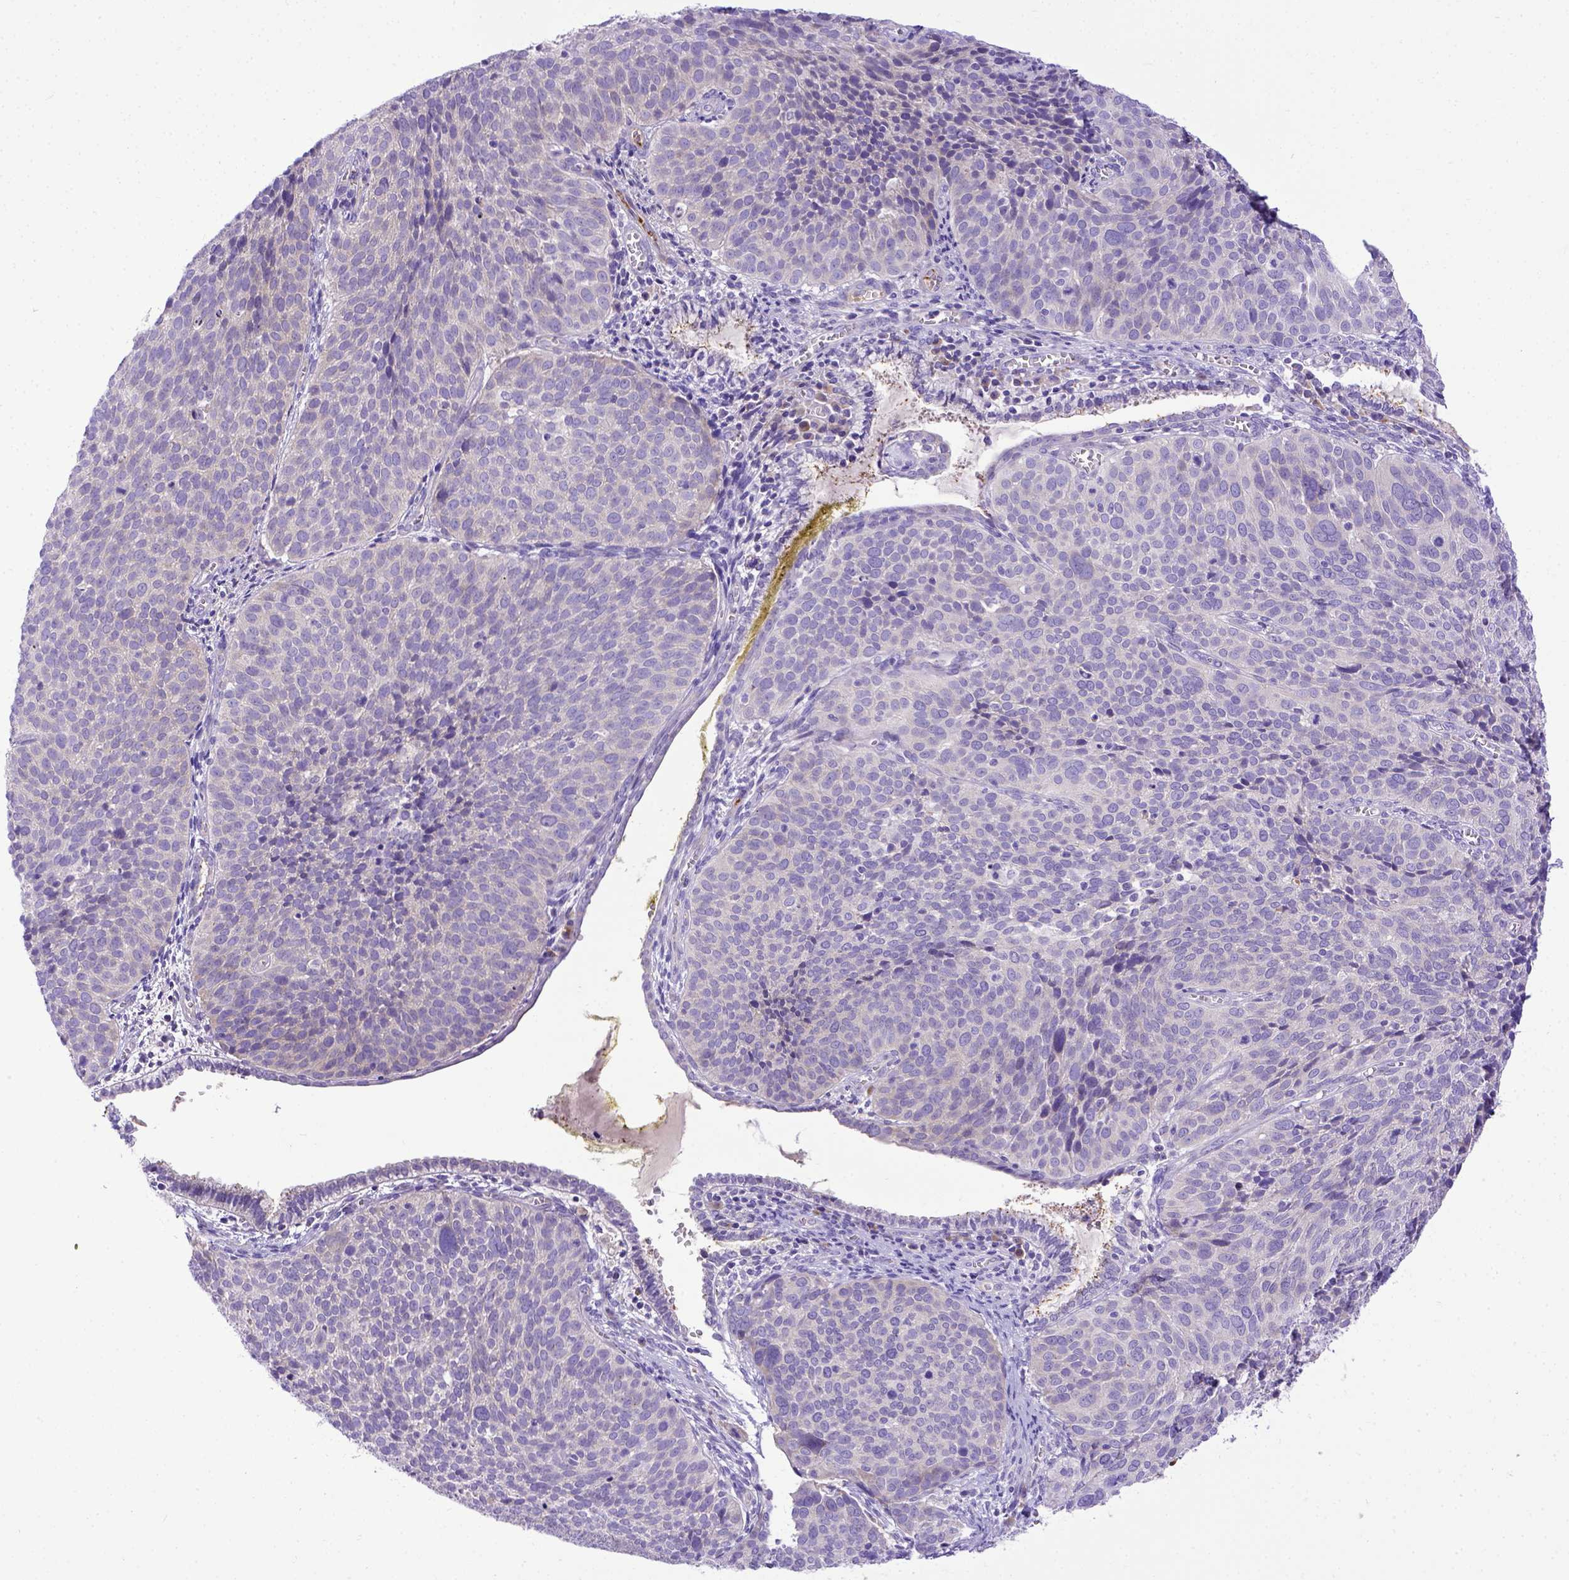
{"staining": {"intensity": "negative", "quantity": "none", "location": "none"}, "tissue": "cervical cancer", "cell_type": "Tumor cells", "image_type": "cancer", "snomed": [{"axis": "morphology", "description": "Squamous cell carcinoma, NOS"}, {"axis": "topography", "description": "Cervix"}], "caption": "A high-resolution photomicrograph shows IHC staining of squamous cell carcinoma (cervical), which shows no significant expression in tumor cells.", "gene": "CFAP300", "patient": {"sex": "female", "age": 39}}